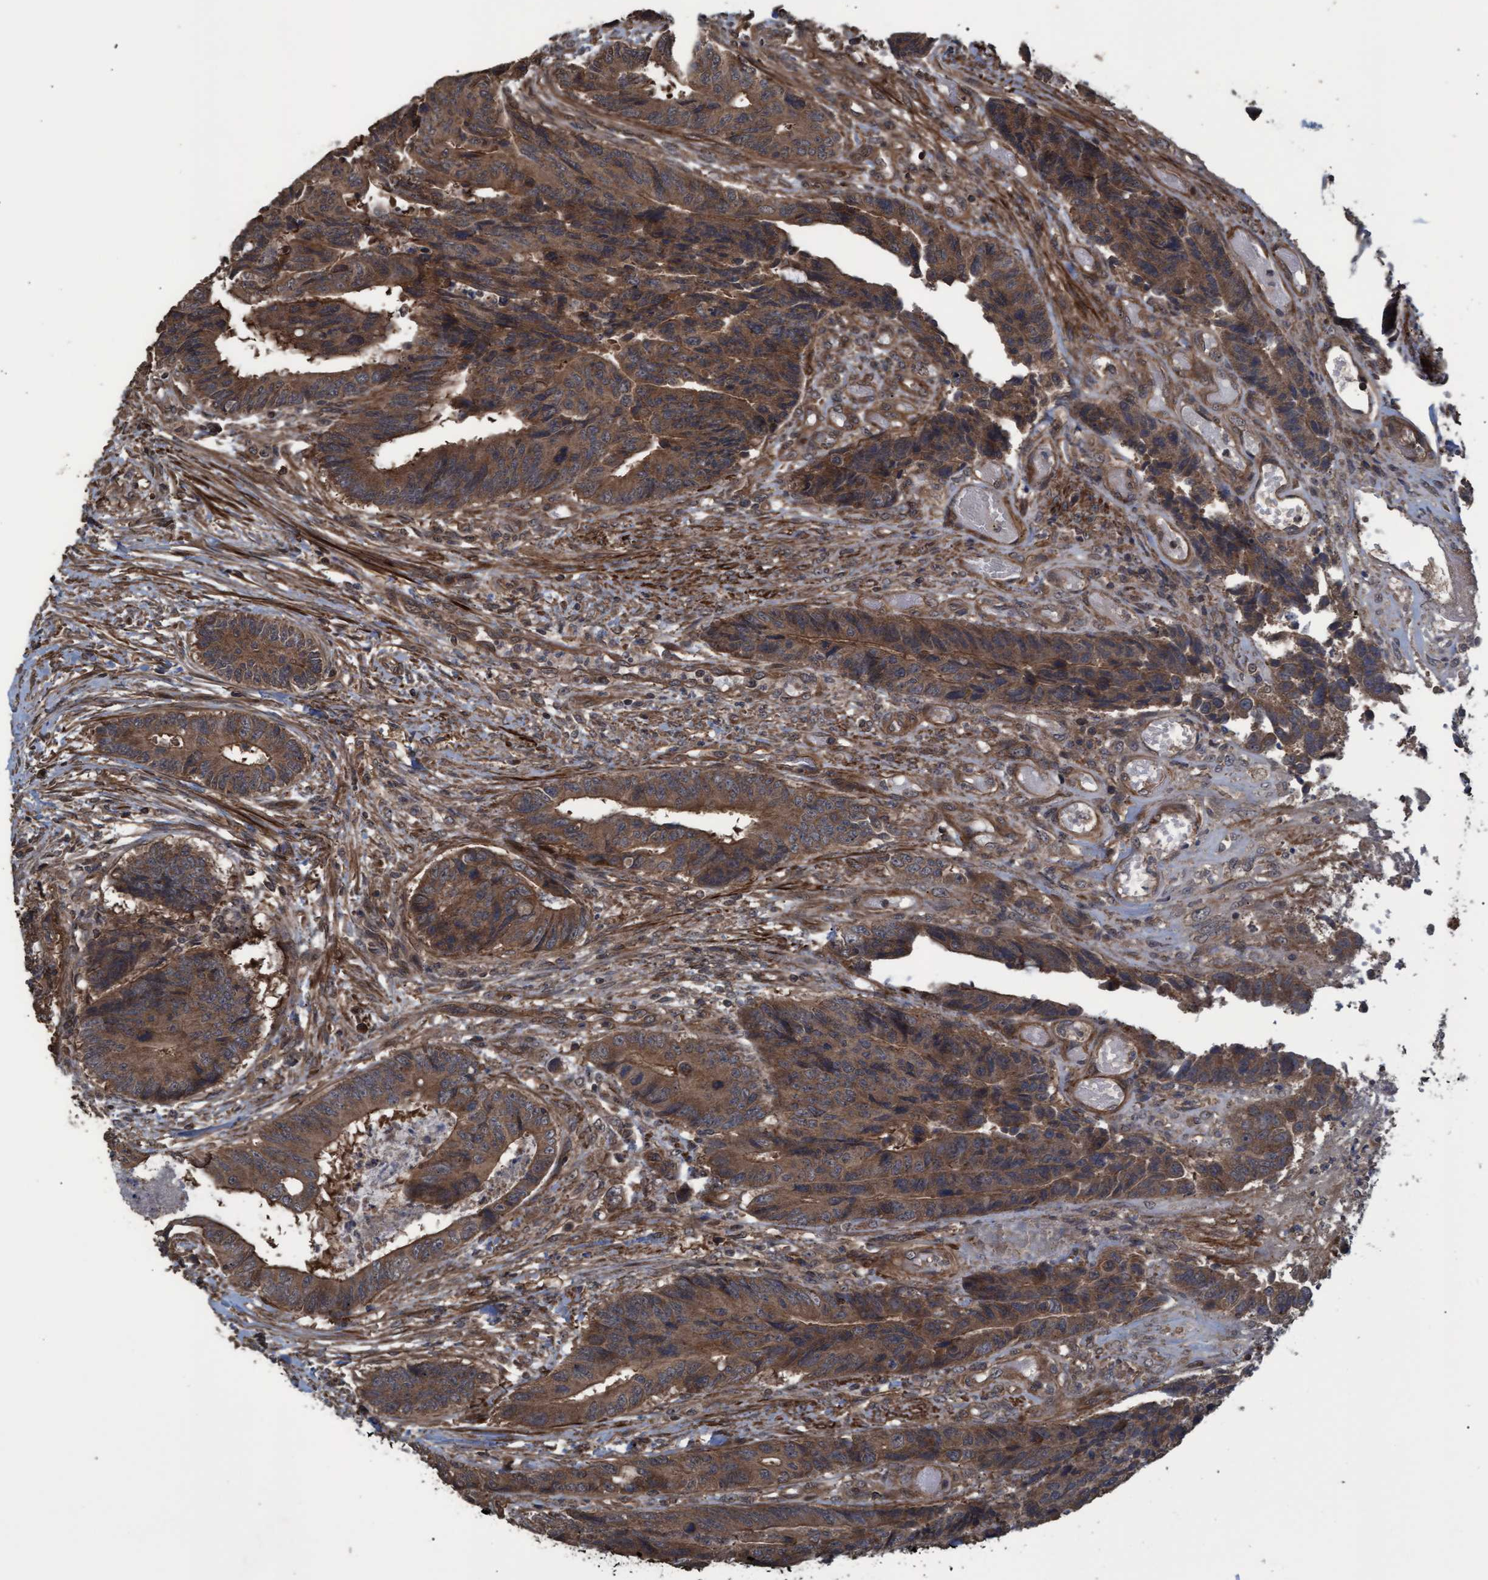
{"staining": {"intensity": "moderate", "quantity": ">75%", "location": "cytoplasmic/membranous"}, "tissue": "colorectal cancer", "cell_type": "Tumor cells", "image_type": "cancer", "snomed": [{"axis": "morphology", "description": "Adenocarcinoma, NOS"}, {"axis": "topography", "description": "Rectum"}], "caption": "Approximately >75% of tumor cells in adenocarcinoma (colorectal) exhibit moderate cytoplasmic/membranous protein staining as visualized by brown immunohistochemical staining.", "gene": "GGT6", "patient": {"sex": "male", "age": 84}}